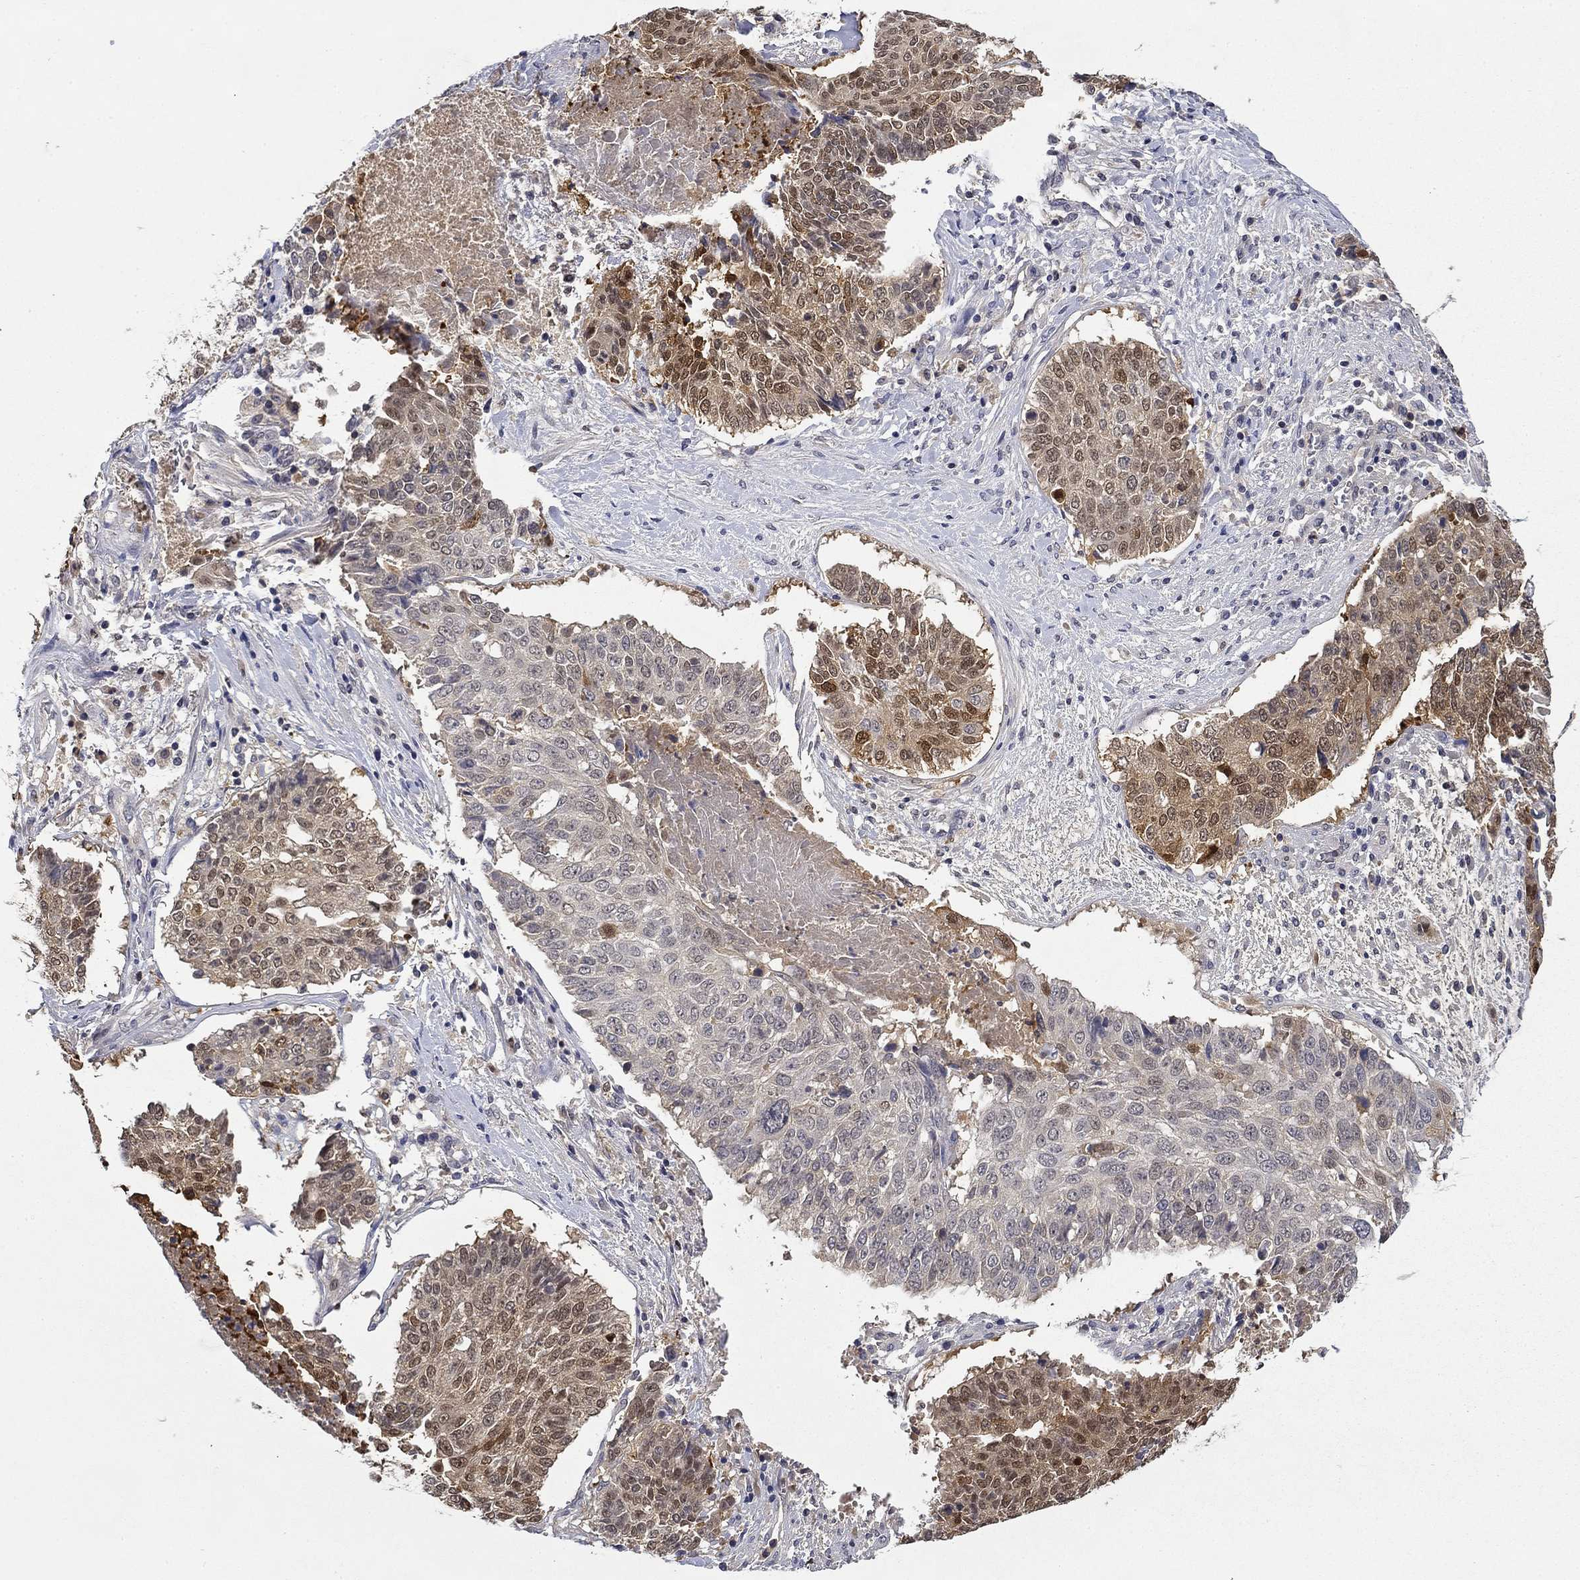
{"staining": {"intensity": "moderate", "quantity": "25%-75%", "location": "cytoplasmic/membranous,nuclear"}, "tissue": "lung cancer", "cell_type": "Tumor cells", "image_type": "cancer", "snomed": [{"axis": "morphology", "description": "Squamous cell carcinoma, NOS"}, {"axis": "topography", "description": "Lung"}], "caption": "Protein staining of squamous cell carcinoma (lung) tissue shows moderate cytoplasmic/membranous and nuclear staining in about 25%-75% of tumor cells.", "gene": "DDTL", "patient": {"sex": "male", "age": 64}}